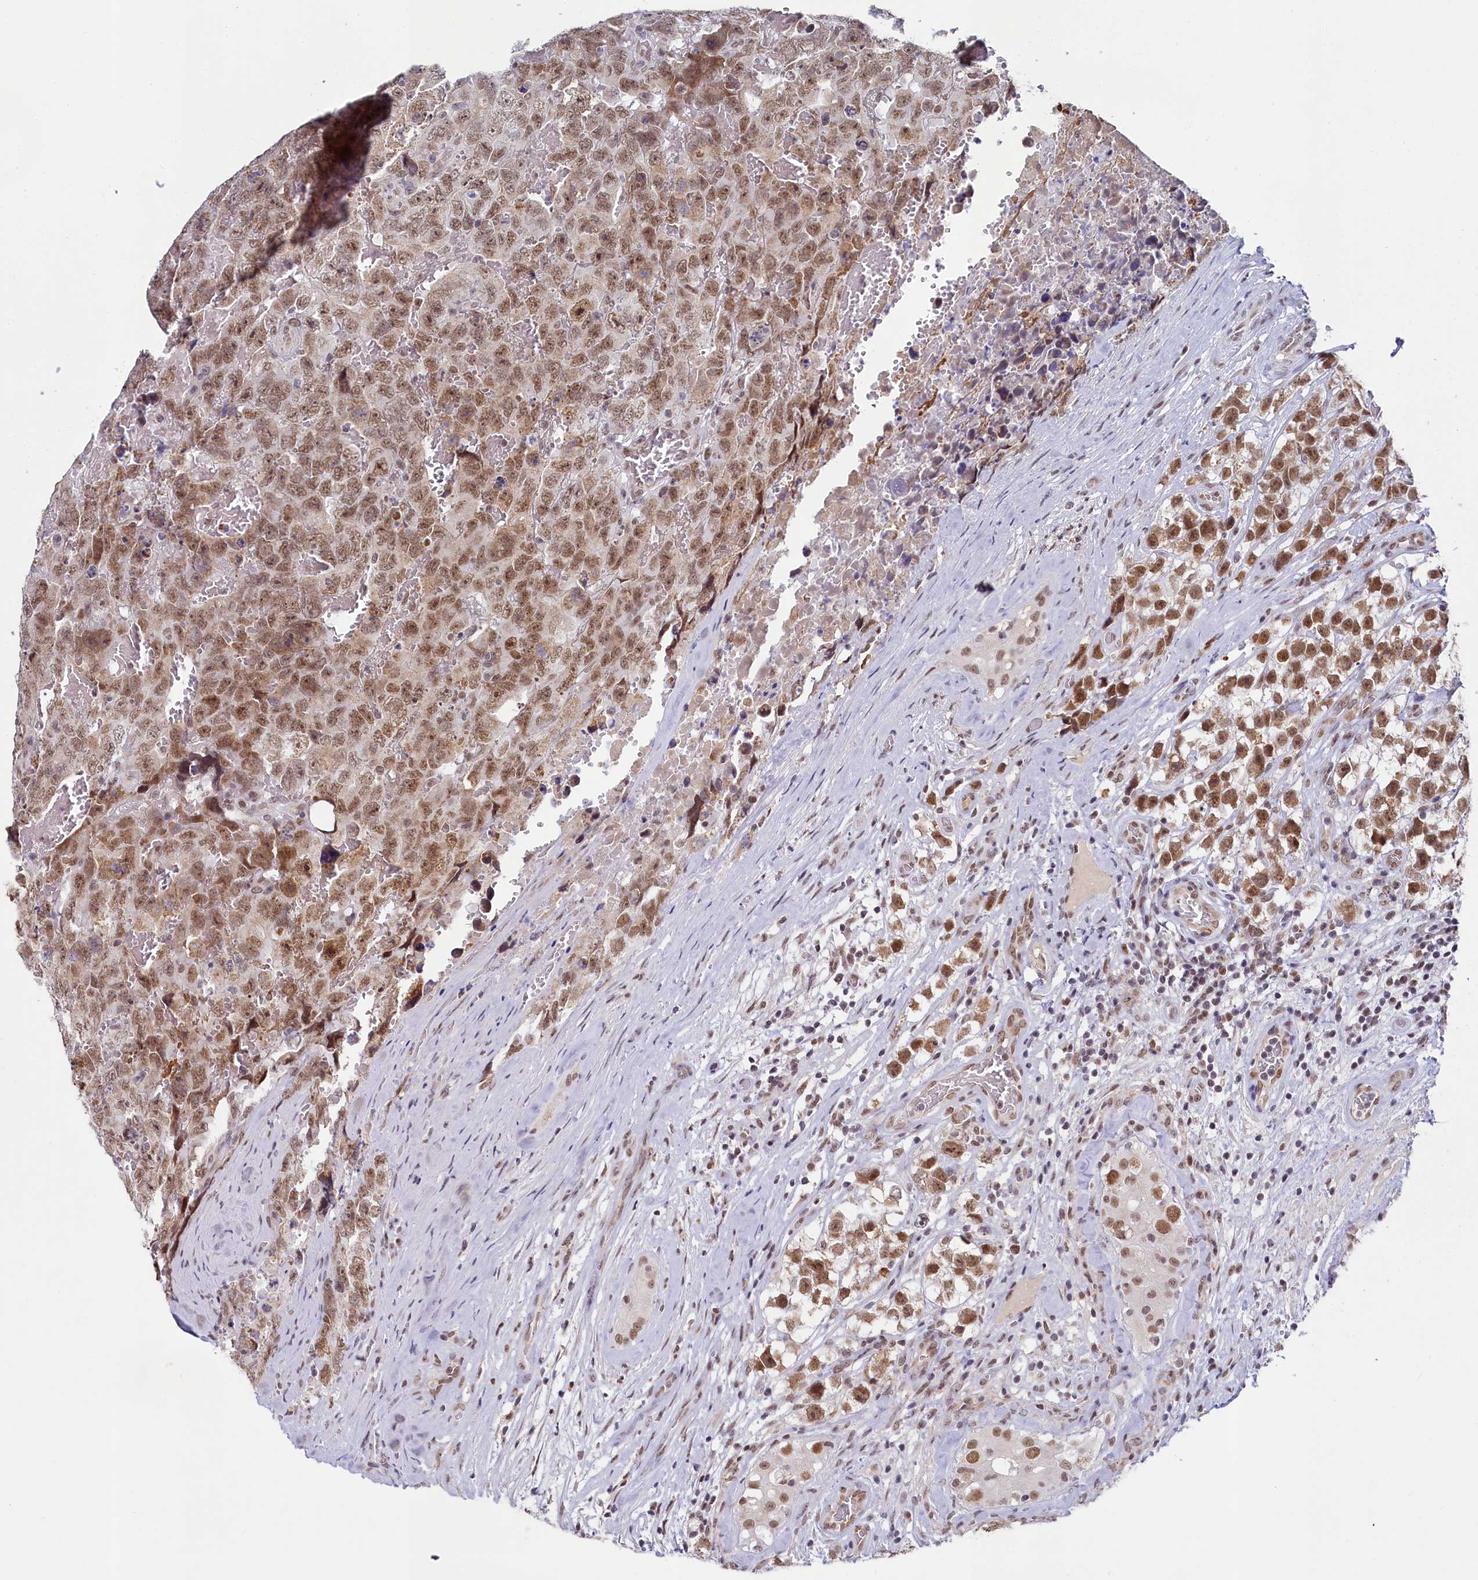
{"staining": {"intensity": "moderate", "quantity": ">75%", "location": "nuclear"}, "tissue": "testis cancer", "cell_type": "Tumor cells", "image_type": "cancer", "snomed": [{"axis": "morphology", "description": "Carcinoma, Embryonal, NOS"}, {"axis": "topography", "description": "Testis"}], "caption": "Immunohistochemical staining of testis cancer (embryonal carcinoma) demonstrates medium levels of moderate nuclear protein expression in approximately >75% of tumor cells.", "gene": "PPHLN1", "patient": {"sex": "male", "age": 45}}